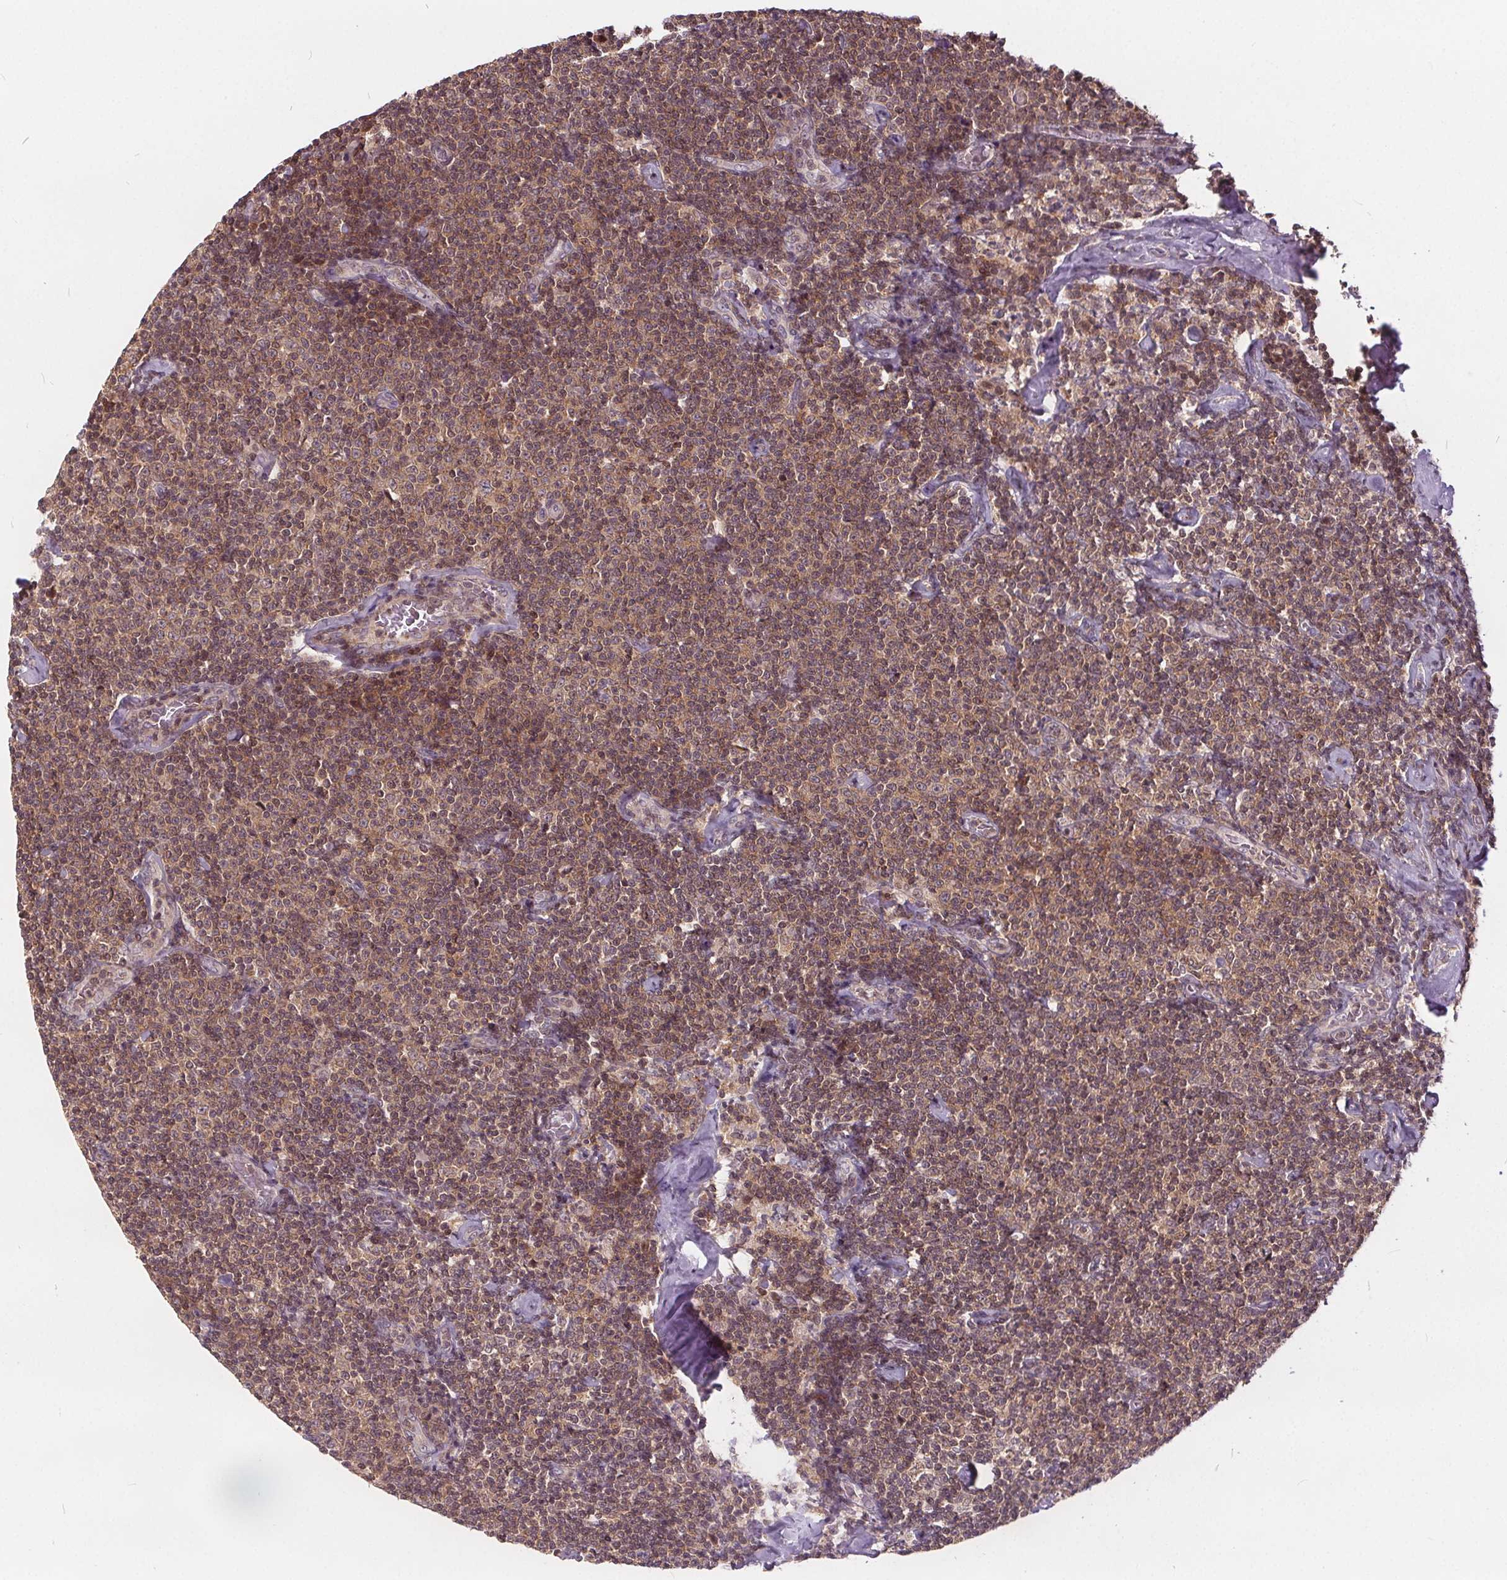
{"staining": {"intensity": "moderate", "quantity": ">75%", "location": "cytoplasmic/membranous,nuclear"}, "tissue": "lymphoma", "cell_type": "Tumor cells", "image_type": "cancer", "snomed": [{"axis": "morphology", "description": "Malignant lymphoma, non-Hodgkin's type, Low grade"}, {"axis": "topography", "description": "Lymph node"}], "caption": "High-magnification brightfield microscopy of lymphoma stained with DAB (brown) and counterstained with hematoxylin (blue). tumor cells exhibit moderate cytoplasmic/membranous and nuclear positivity is appreciated in about>75% of cells. Immunohistochemistry stains the protein of interest in brown and the nuclei are stained blue.", "gene": "HIF1AN", "patient": {"sex": "male", "age": 81}}